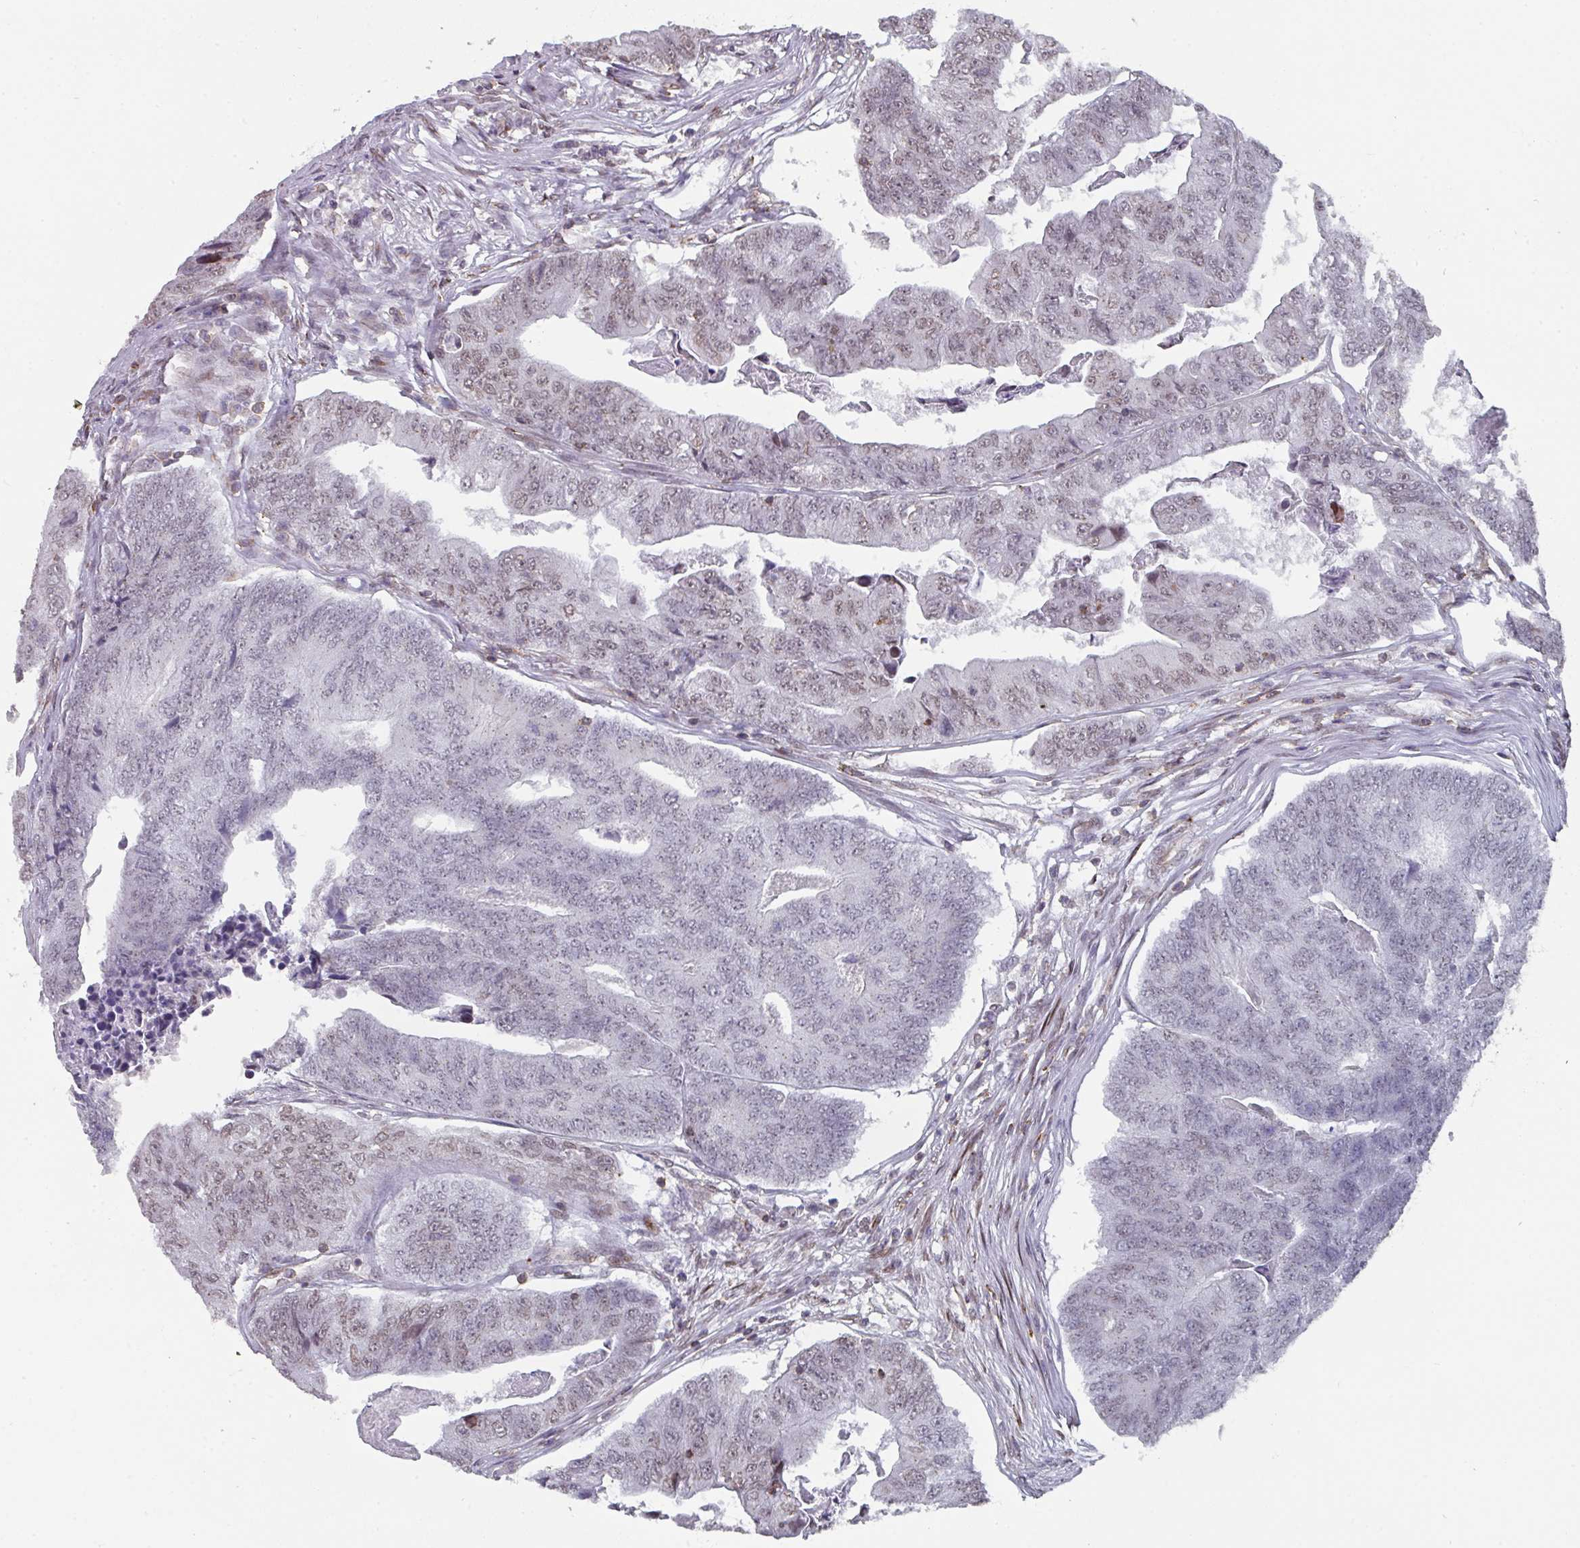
{"staining": {"intensity": "weak", "quantity": ">75%", "location": "nuclear"}, "tissue": "colorectal cancer", "cell_type": "Tumor cells", "image_type": "cancer", "snomed": [{"axis": "morphology", "description": "Adenocarcinoma, NOS"}, {"axis": "topography", "description": "Colon"}], "caption": "Immunohistochemical staining of colorectal adenocarcinoma shows low levels of weak nuclear positivity in approximately >75% of tumor cells.", "gene": "RASAL3", "patient": {"sex": "female", "age": 67}}